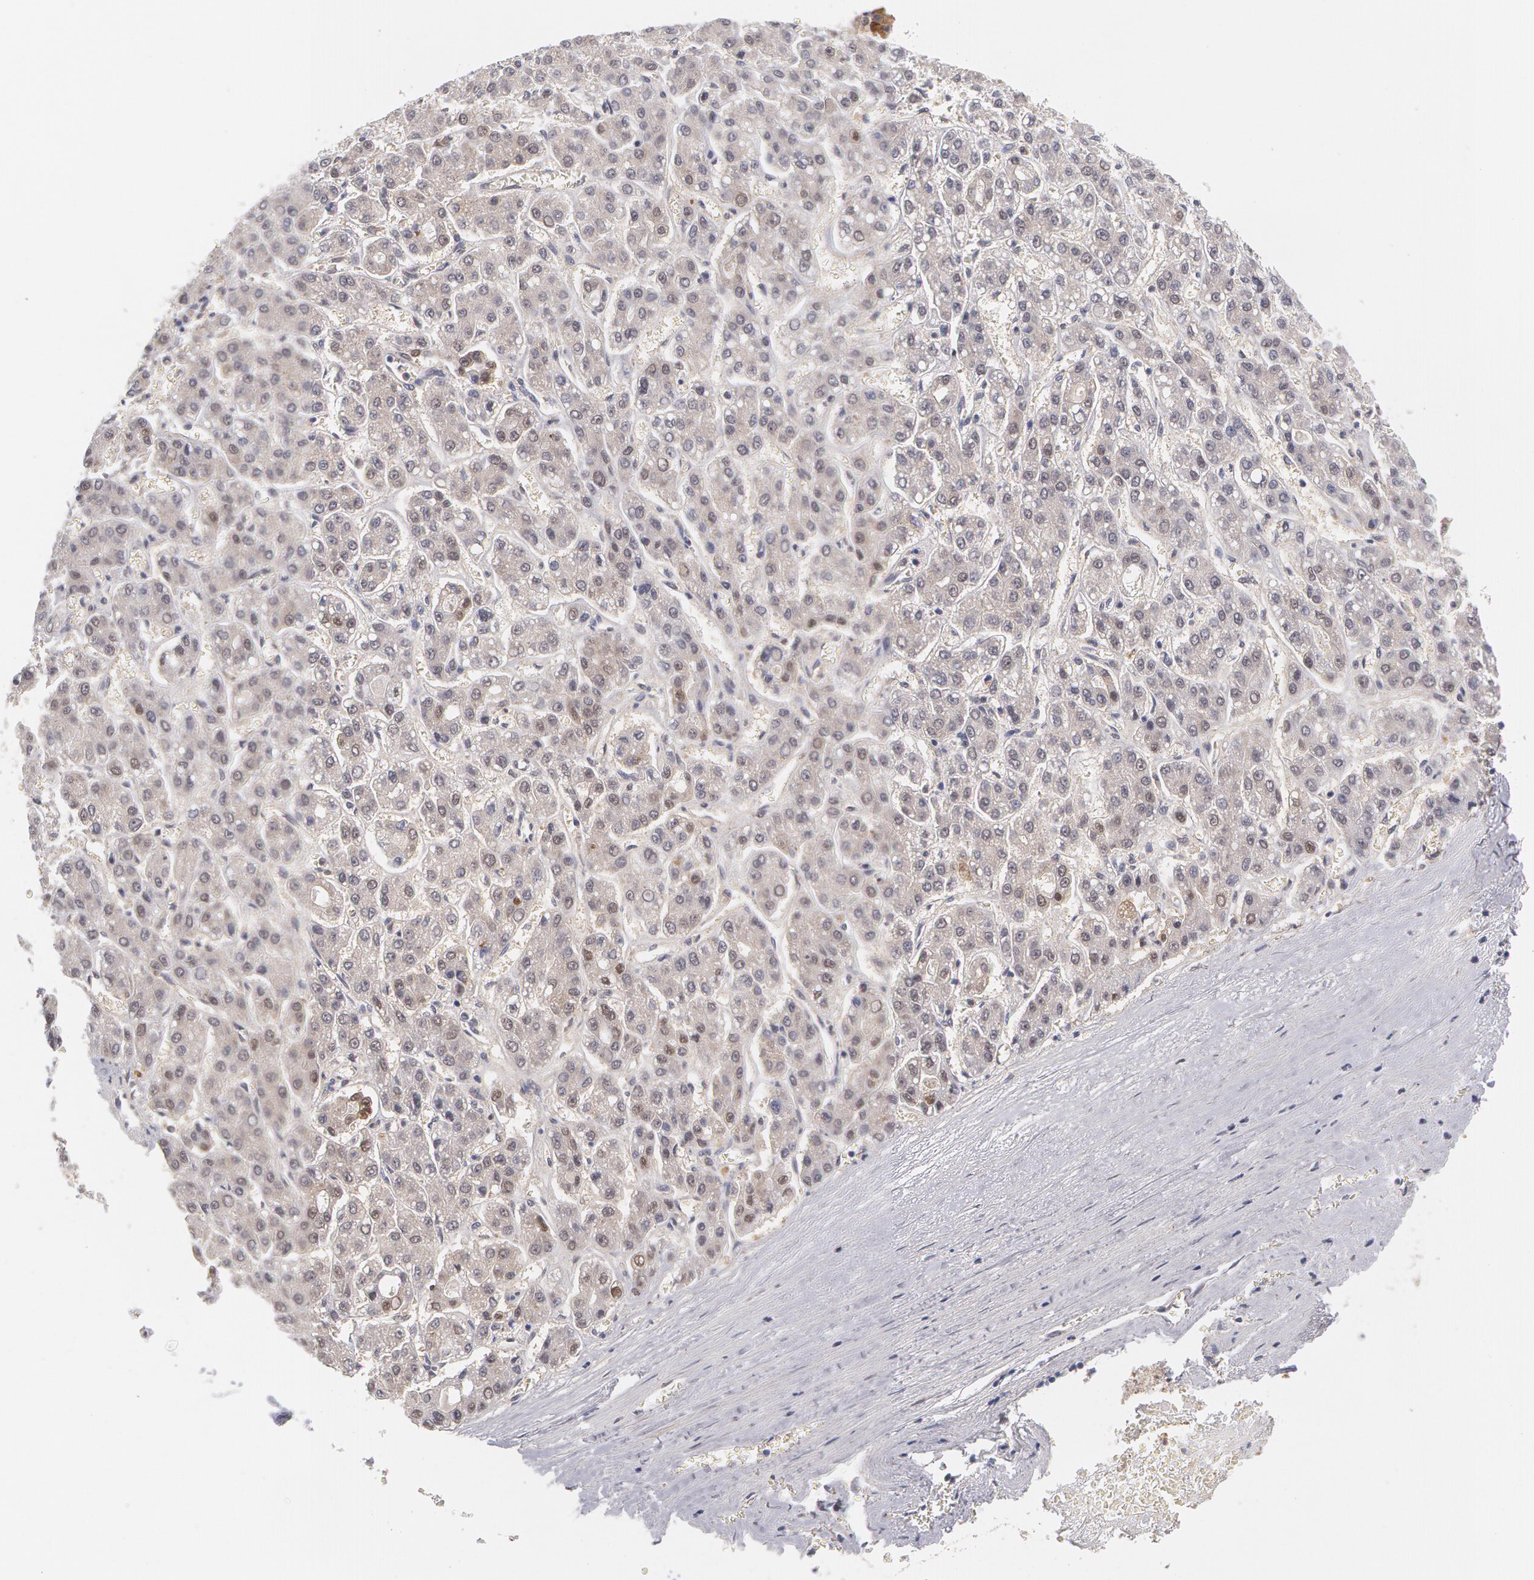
{"staining": {"intensity": "negative", "quantity": "none", "location": "none"}, "tissue": "liver cancer", "cell_type": "Tumor cells", "image_type": "cancer", "snomed": [{"axis": "morphology", "description": "Carcinoma, Hepatocellular, NOS"}, {"axis": "topography", "description": "Liver"}], "caption": "Histopathology image shows no protein expression in tumor cells of liver hepatocellular carcinoma tissue.", "gene": "TXNRD1", "patient": {"sex": "male", "age": 69}}